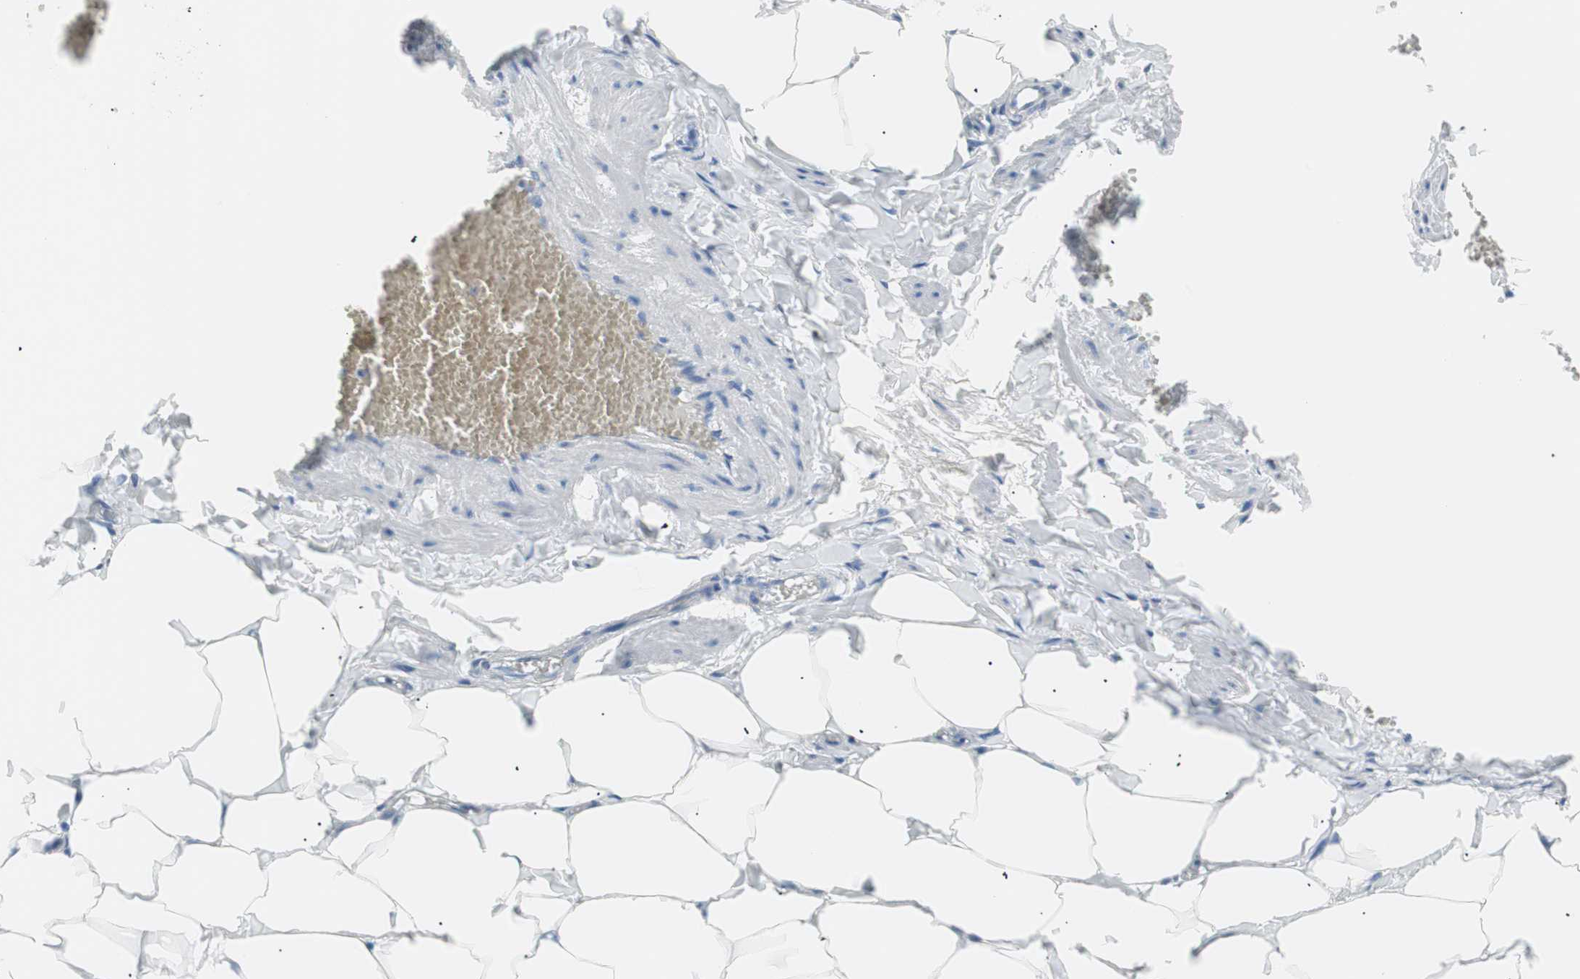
{"staining": {"intensity": "negative", "quantity": "none", "location": "none"}, "tissue": "adipose tissue", "cell_type": "Adipocytes", "image_type": "normal", "snomed": [{"axis": "morphology", "description": "Normal tissue, NOS"}, {"axis": "topography", "description": "Vascular tissue"}], "caption": "The histopathology image displays no staining of adipocytes in benign adipose tissue. (Stains: DAB (3,3'-diaminobenzidine) immunohistochemistry (IHC) with hematoxylin counter stain, Microscopy: brightfield microscopy at high magnification).", "gene": "VIL1", "patient": {"sex": "male", "age": 41}}